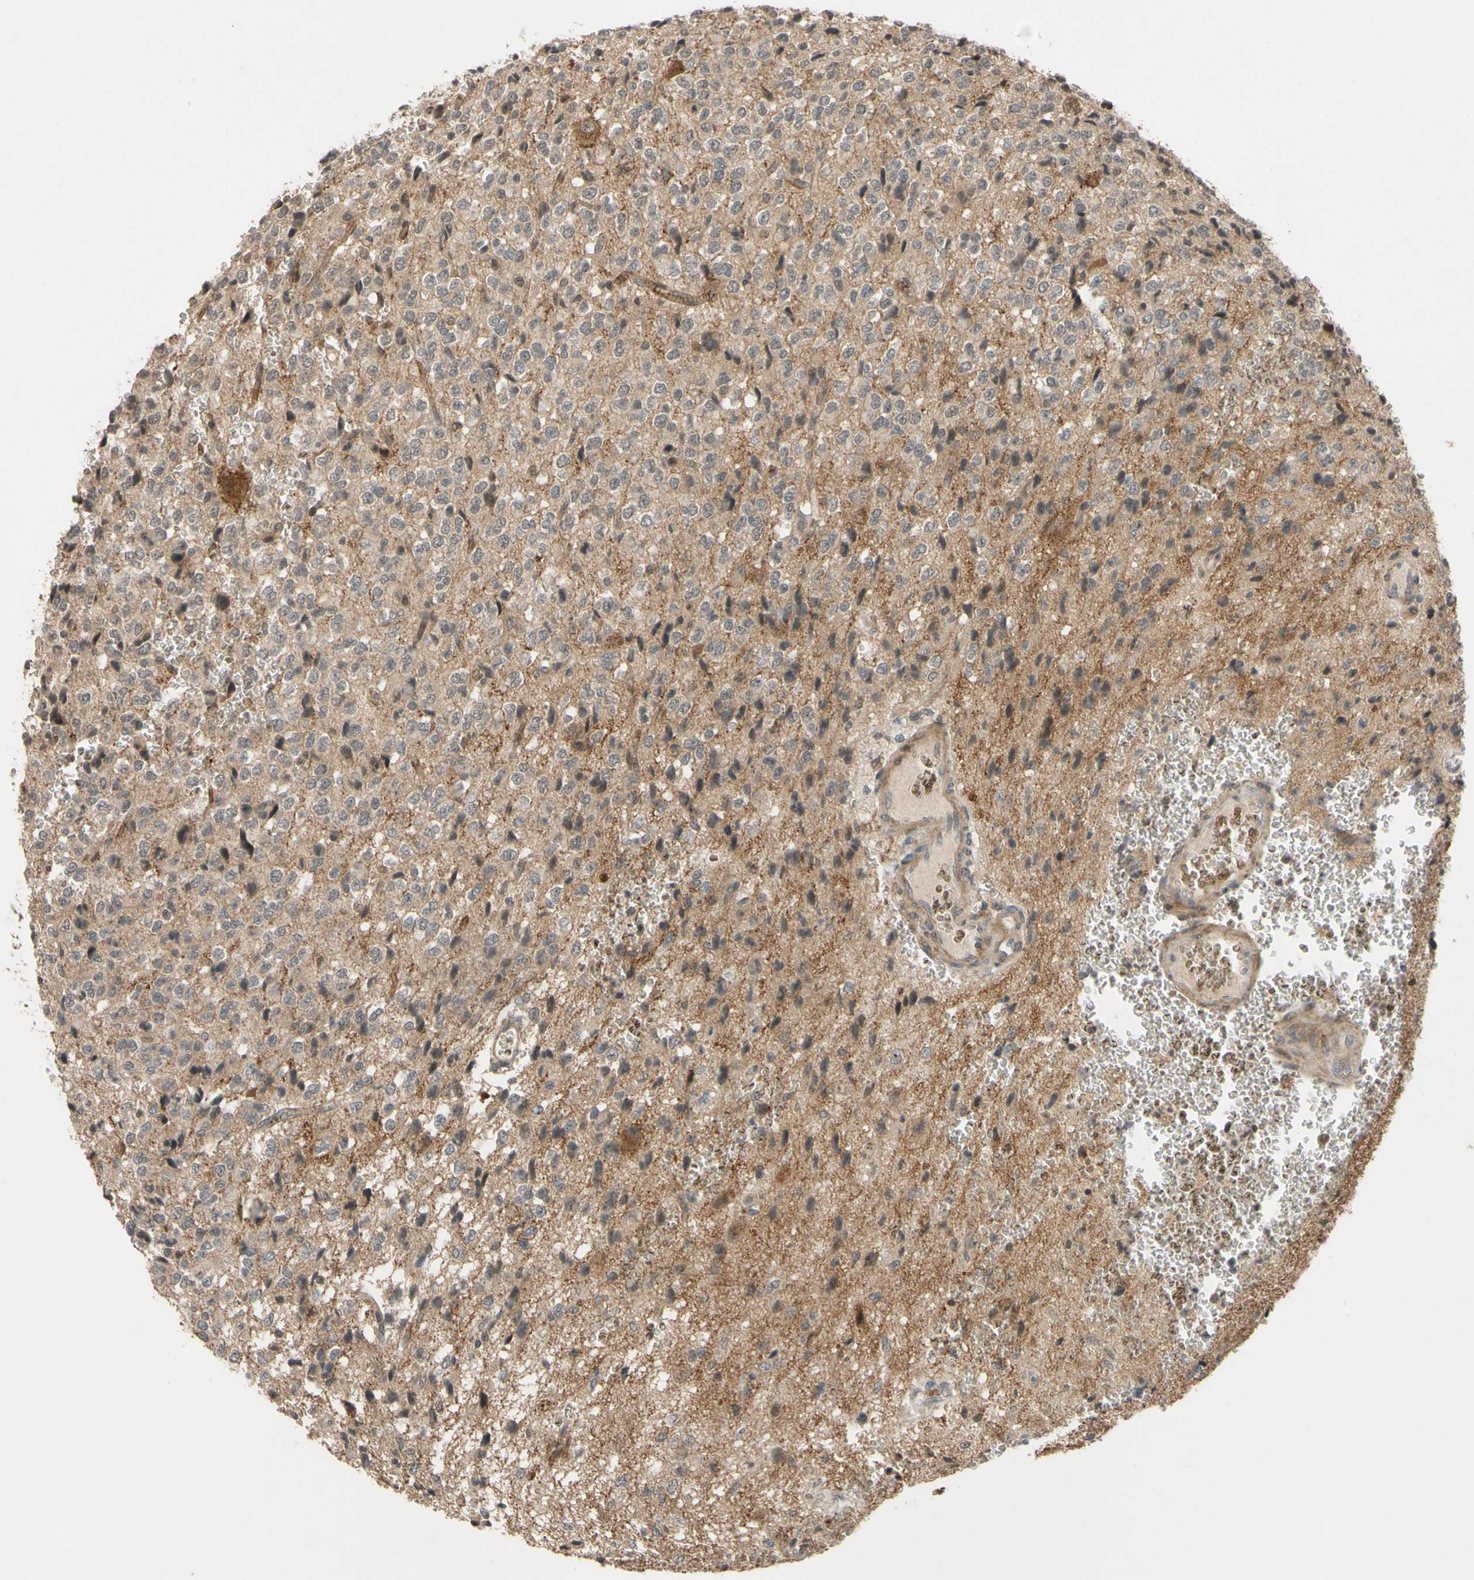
{"staining": {"intensity": "weak", "quantity": "25%-75%", "location": "cytoplasmic/membranous"}, "tissue": "glioma", "cell_type": "Tumor cells", "image_type": "cancer", "snomed": [{"axis": "morphology", "description": "Glioma, malignant, High grade"}, {"axis": "topography", "description": "pancreas cauda"}], "caption": "Malignant high-grade glioma stained with a protein marker reveals weak staining in tumor cells.", "gene": "ALK", "patient": {"sex": "male", "age": 60}}